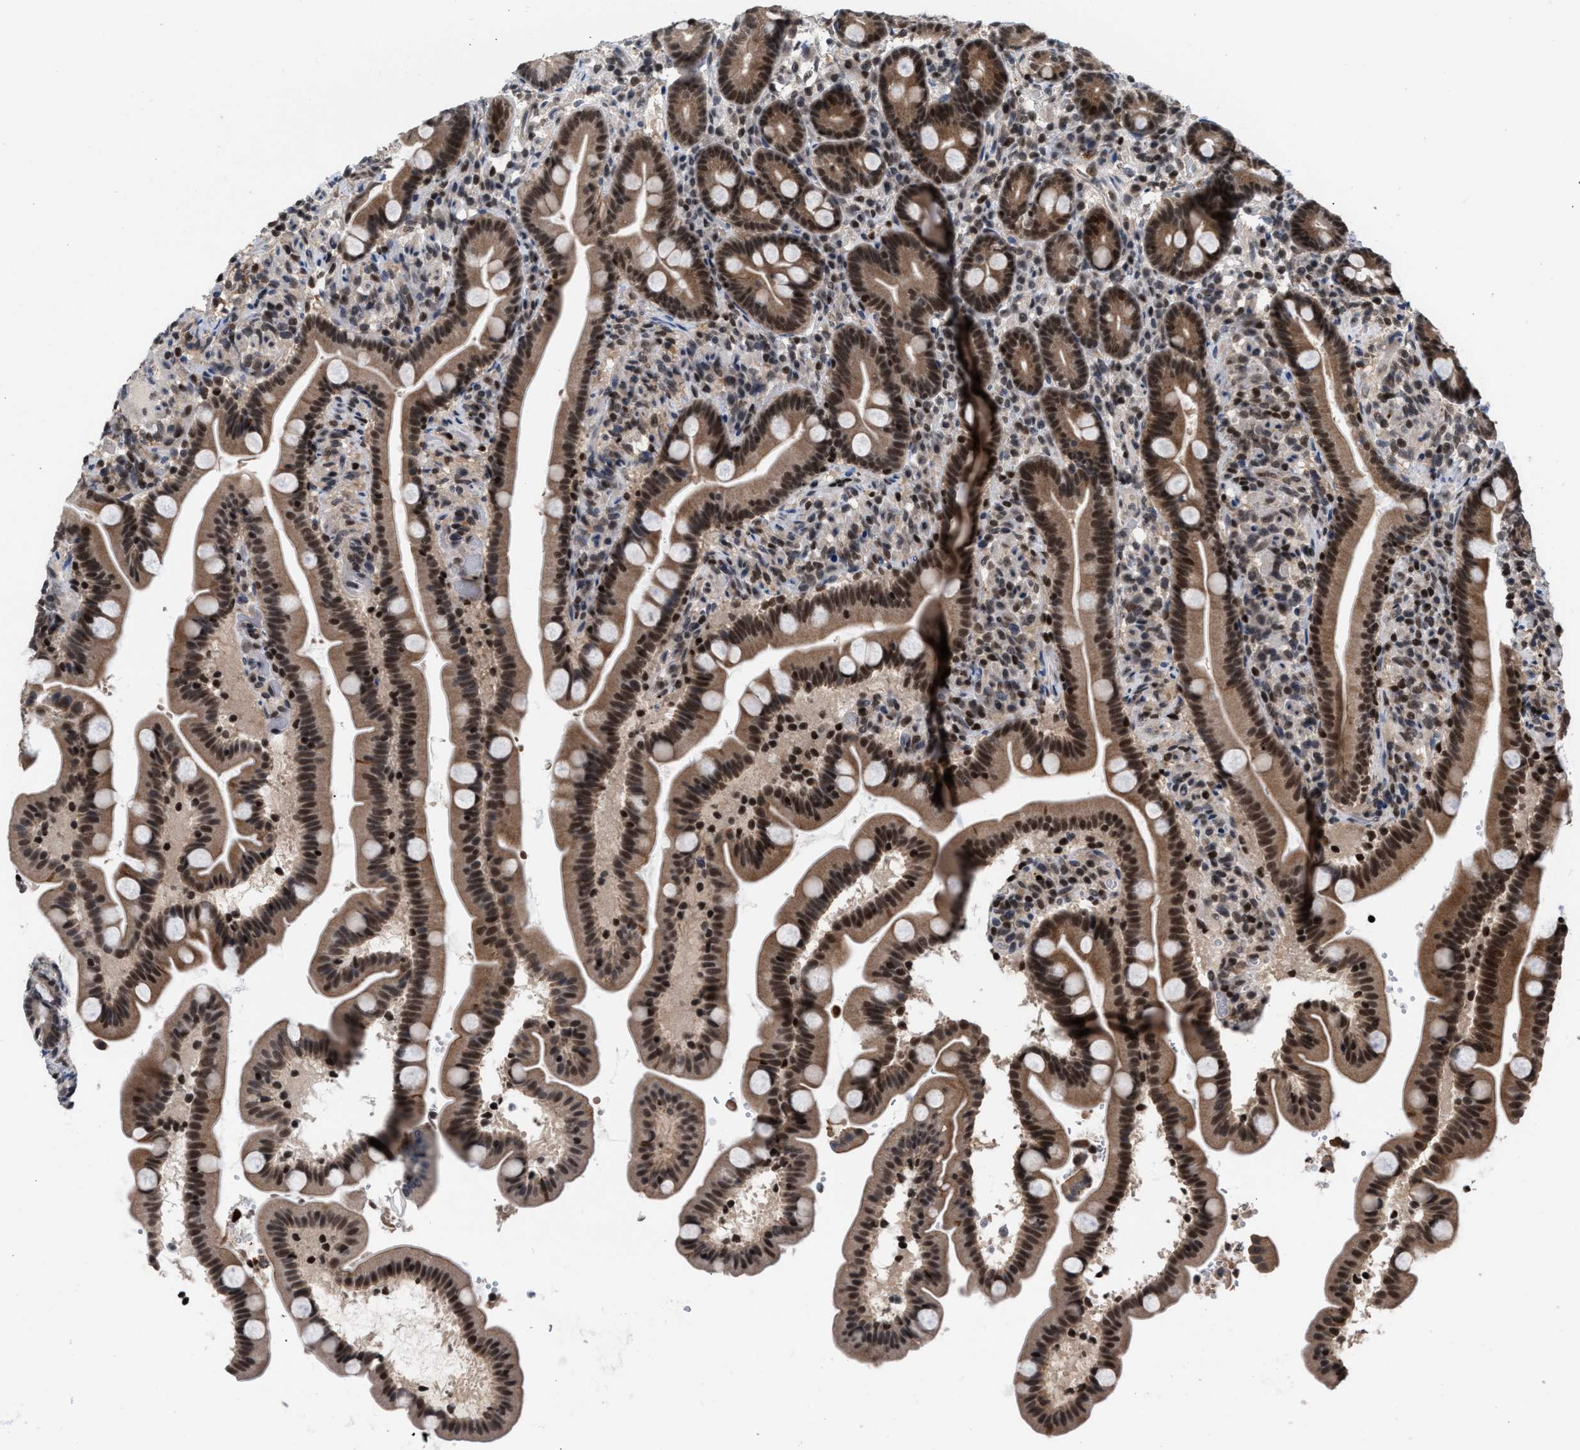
{"staining": {"intensity": "strong", "quantity": ">75%", "location": "cytoplasmic/membranous,nuclear"}, "tissue": "duodenum", "cell_type": "Glandular cells", "image_type": "normal", "snomed": [{"axis": "morphology", "description": "Normal tissue, NOS"}, {"axis": "topography", "description": "Duodenum"}], "caption": "The histopathology image reveals a brown stain indicating the presence of a protein in the cytoplasmic/membranous,nuclear of glandular cells in duodenum. (DAB (3,3'-diaminobenzidine) = brown stain, brightfield microscopy at high magnification).", "gene": "C9orf78", "patient": {"sex": "male", "age": 54}}